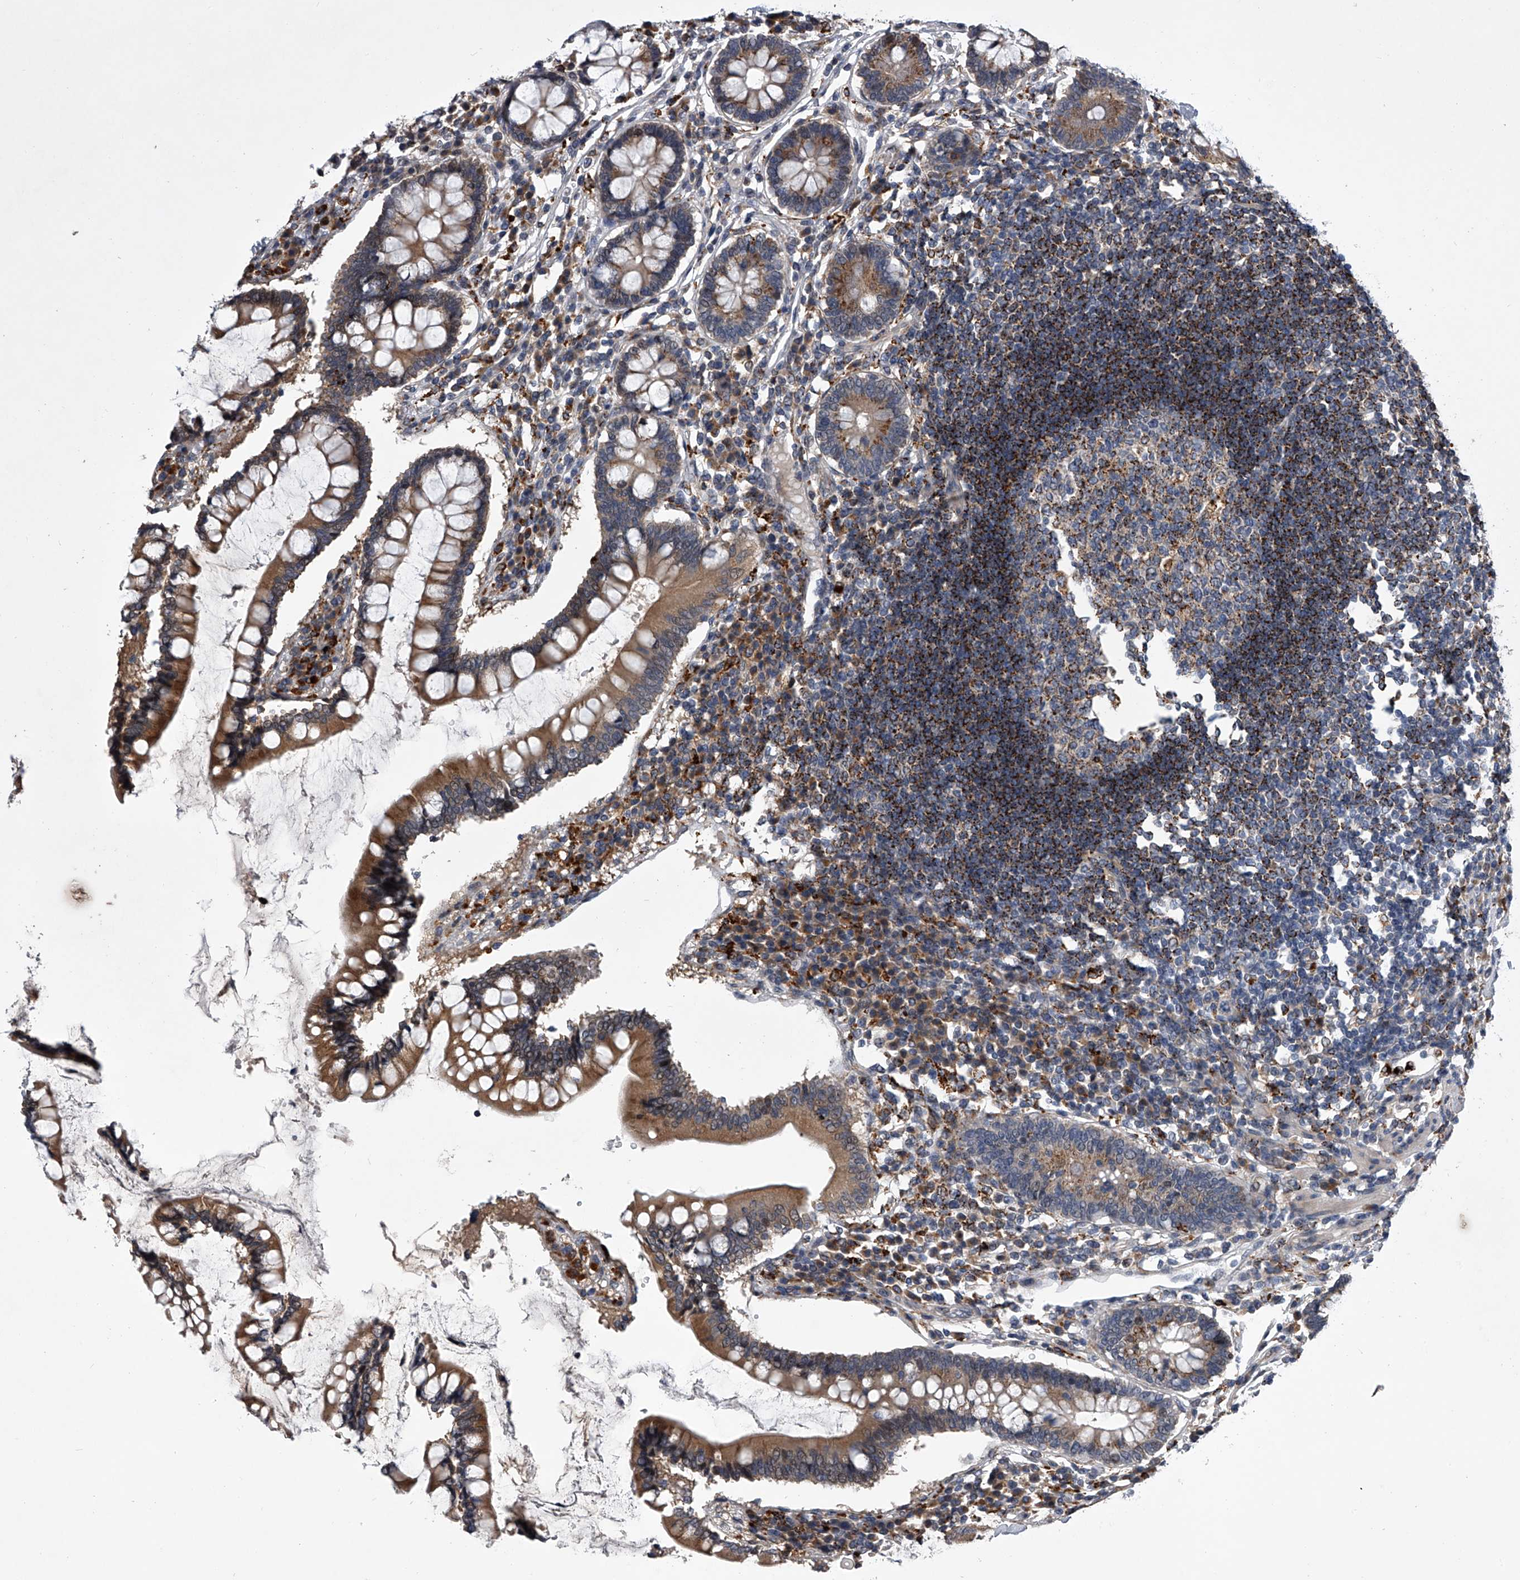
{"staining": {"intensity": "weak", "quantity": "25%-75%", "location": "cytoplasmic/membranous"}, "tissue": "colon", "cell_type": "Endothelial cells", "image_type": "normal", "snomed": [{"axis": "morphology", "description": "Normal tissue, NOS"}, {"axis": "topography", "description": "Colon"}], "caption": "Endothelial cells exhibit low levels of weak cytoplasmic/membranous staining in approximately 25%-75% of cells in benign colon.", "gene": "TRIM8", "patient": {"sex": "female", "age": 79}}